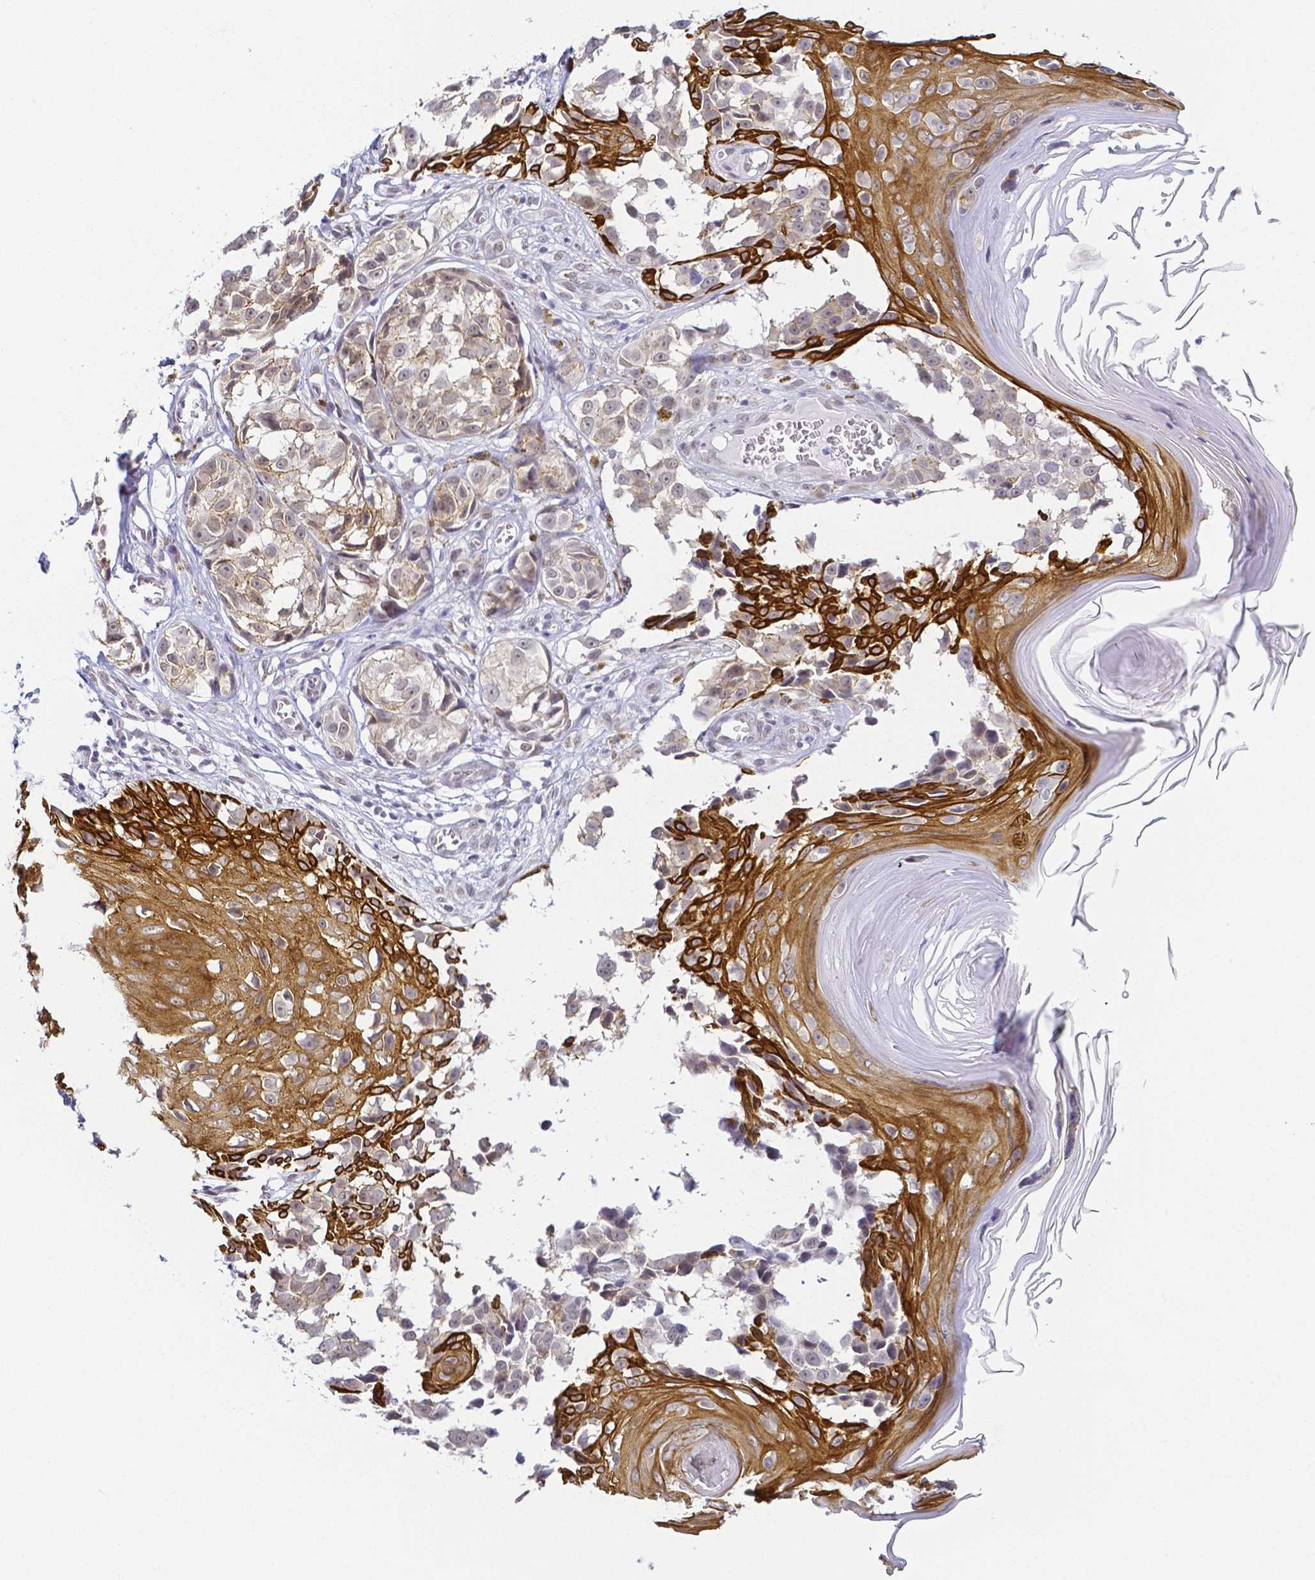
{"staining": {"intensity": "weak", "quantity": "<25%", "location": "cytoplasmic/membranous,nuclear"}, "tissue": "melanoma", "cell_type": "Tumor cells", "image_type": "cancer", "snomed": [{"axis": "morphology", "description": "Malignant melanoma, NOS"}, {"axis": "topography", "description": "Skin"}], "caption": "Immunohistochemical staining of human malignant melanoma demonstrates no significant staining in tumor cells.", "gene": "FAM83G", "patient": {"sex": "male", "age": 73}}